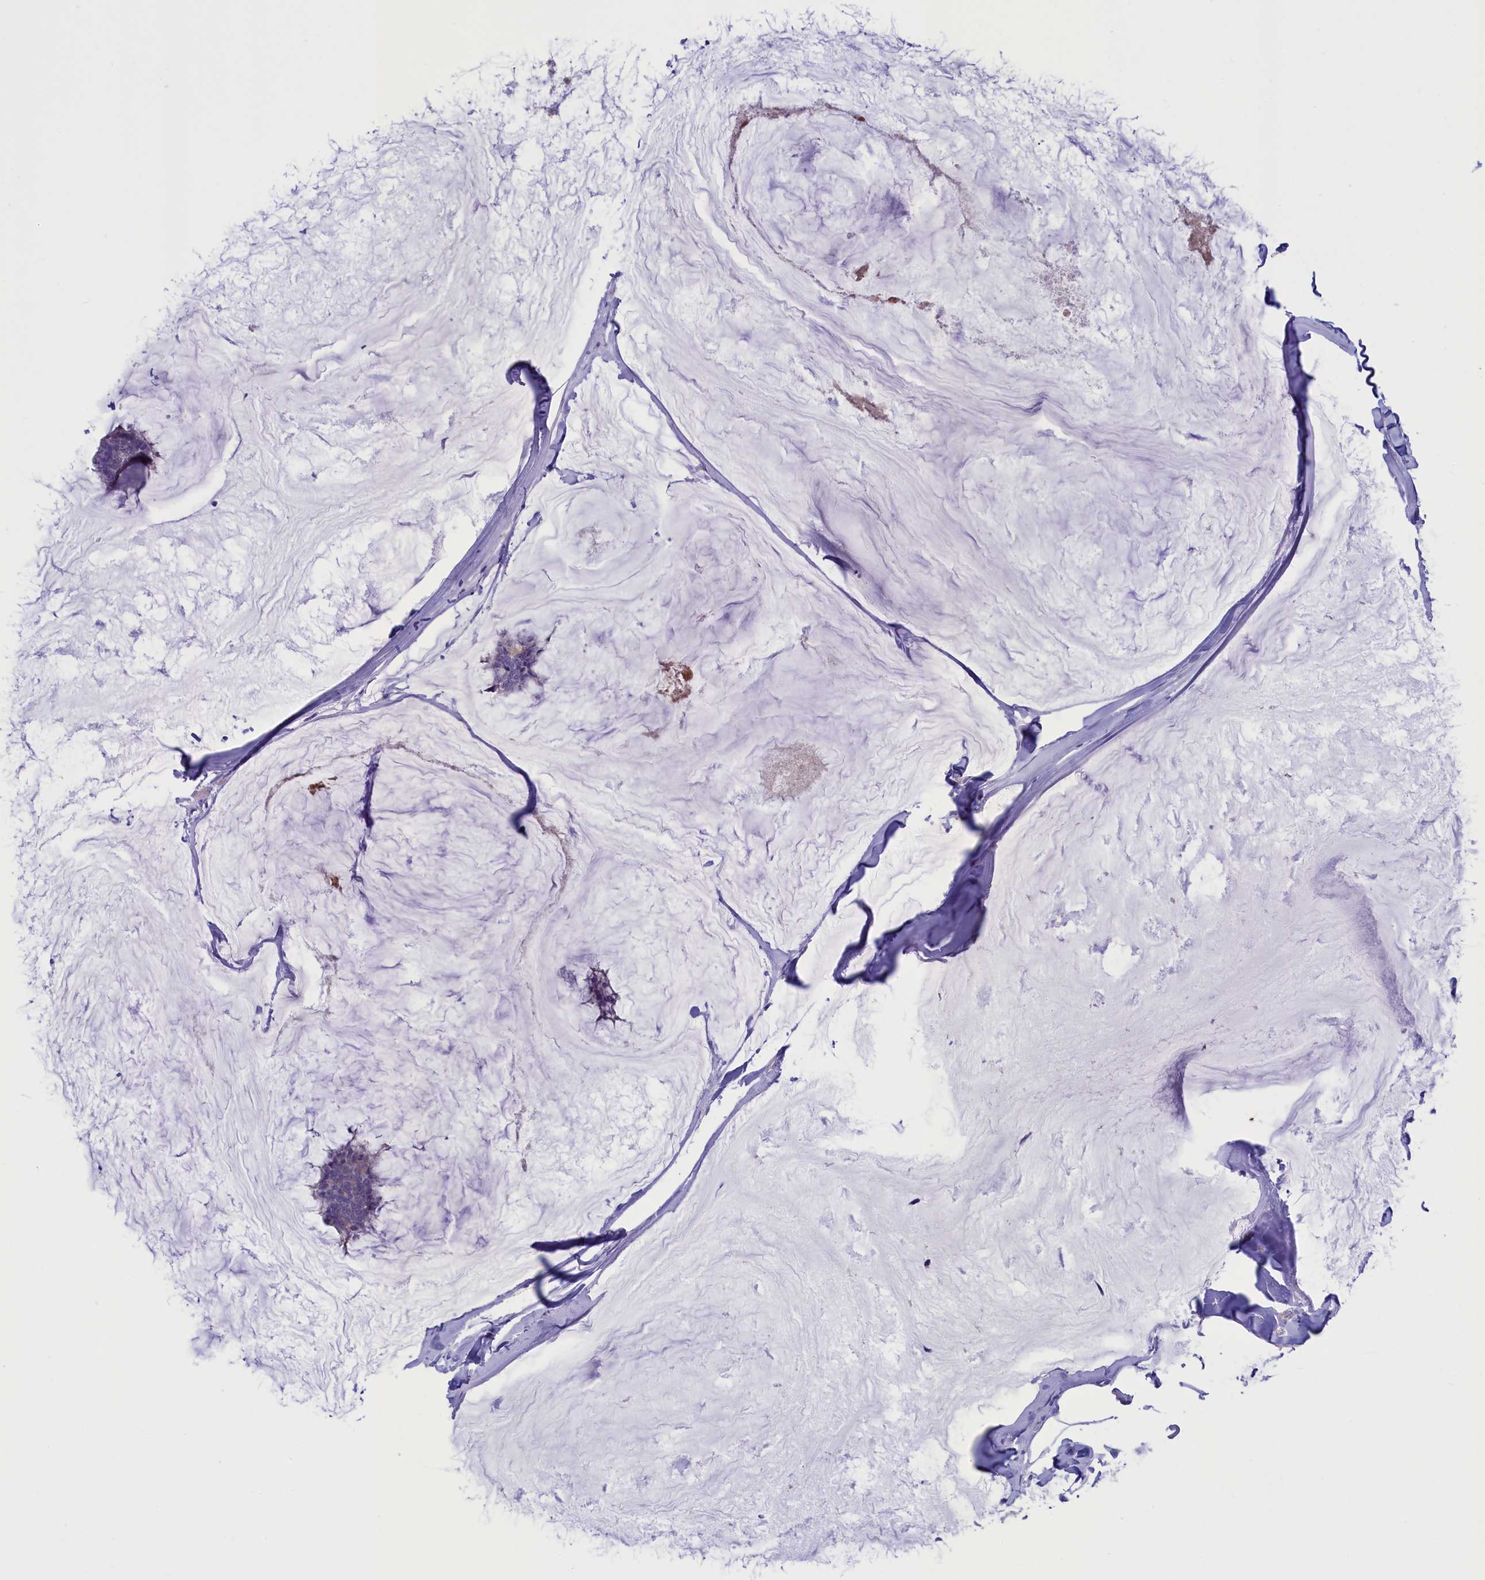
{"staining": {"intensity": "negative", "quantity": "none", "location": "none"}, "tissue": "breast cancer", "cell_type": "Tumor cells", "image_type": "cancer", "snomed": [{"axis": "morphology", "description": "Duct carcinoma"}, {"axis": "topography", "description": "Breast"}], "caption": "Tumor cells are negative for brown protein staining in invasive ductal carcinoma (breast).", "gene": "LOXL1", "patient": {"sex": "female", "age": 93}}